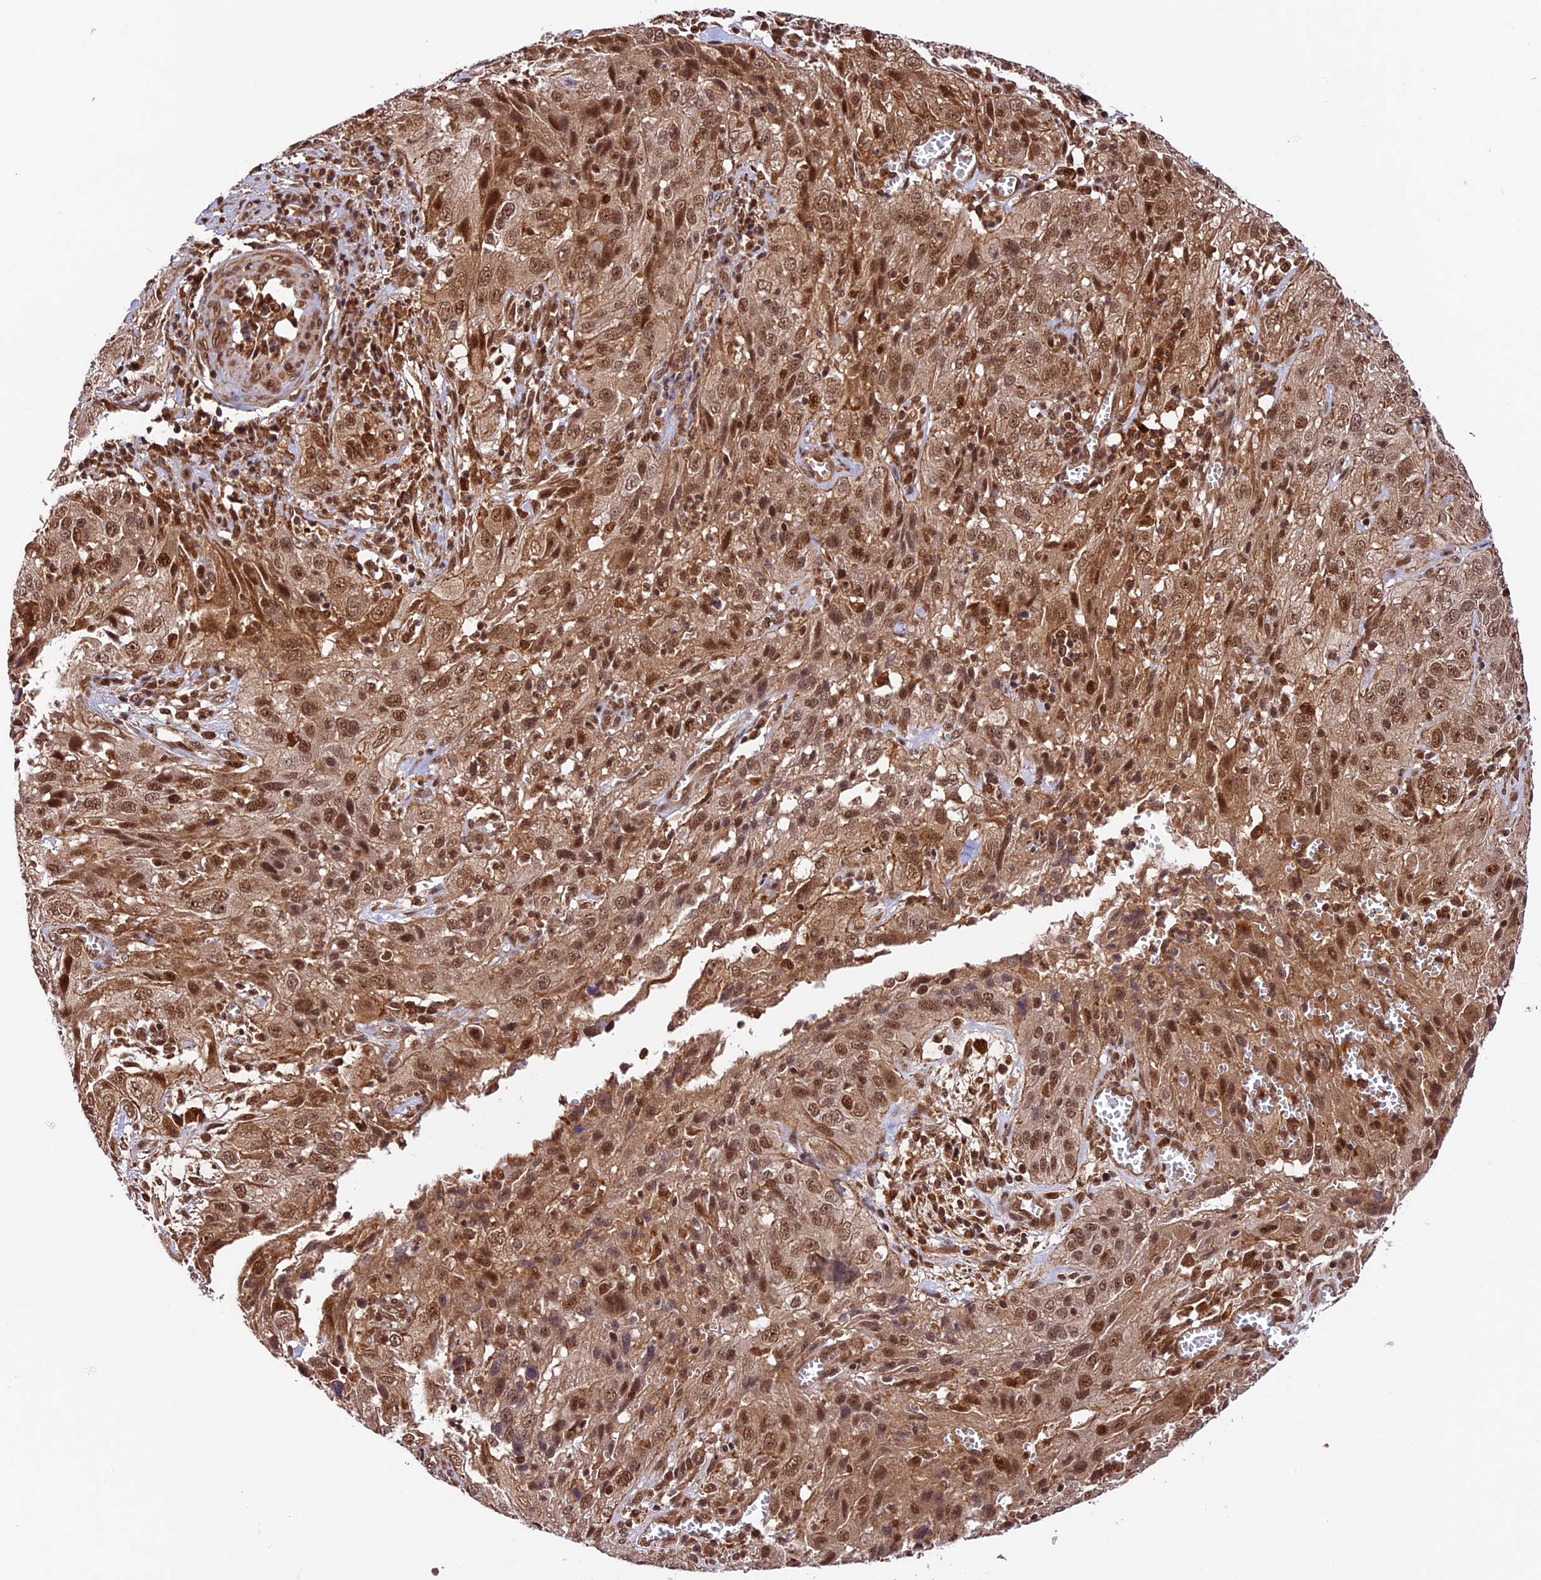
{"staining": {"intensity": "moderate", "quantity": ">75%", "location": "cytoplasmic/membranous,nuclear"}, "tissue": "cervical cancer", "cell_type": "Tumor cells", "image_type": "cancer", "snomed": [{"axis": "morphology", "description": "Squamous cell carcinoma, NOS"}, {"axis": "topography", "description": "Cervix"}], "caption": "DAB immunohistochemical staining of human cervical cancer (squamous cell carcinoma) shows moderate cytoplasmic/membranous and nuclear protein expression in about >75% of tumor cells.", "gene": "DHX38", "patient": {"sex": "female", "age": 32}}